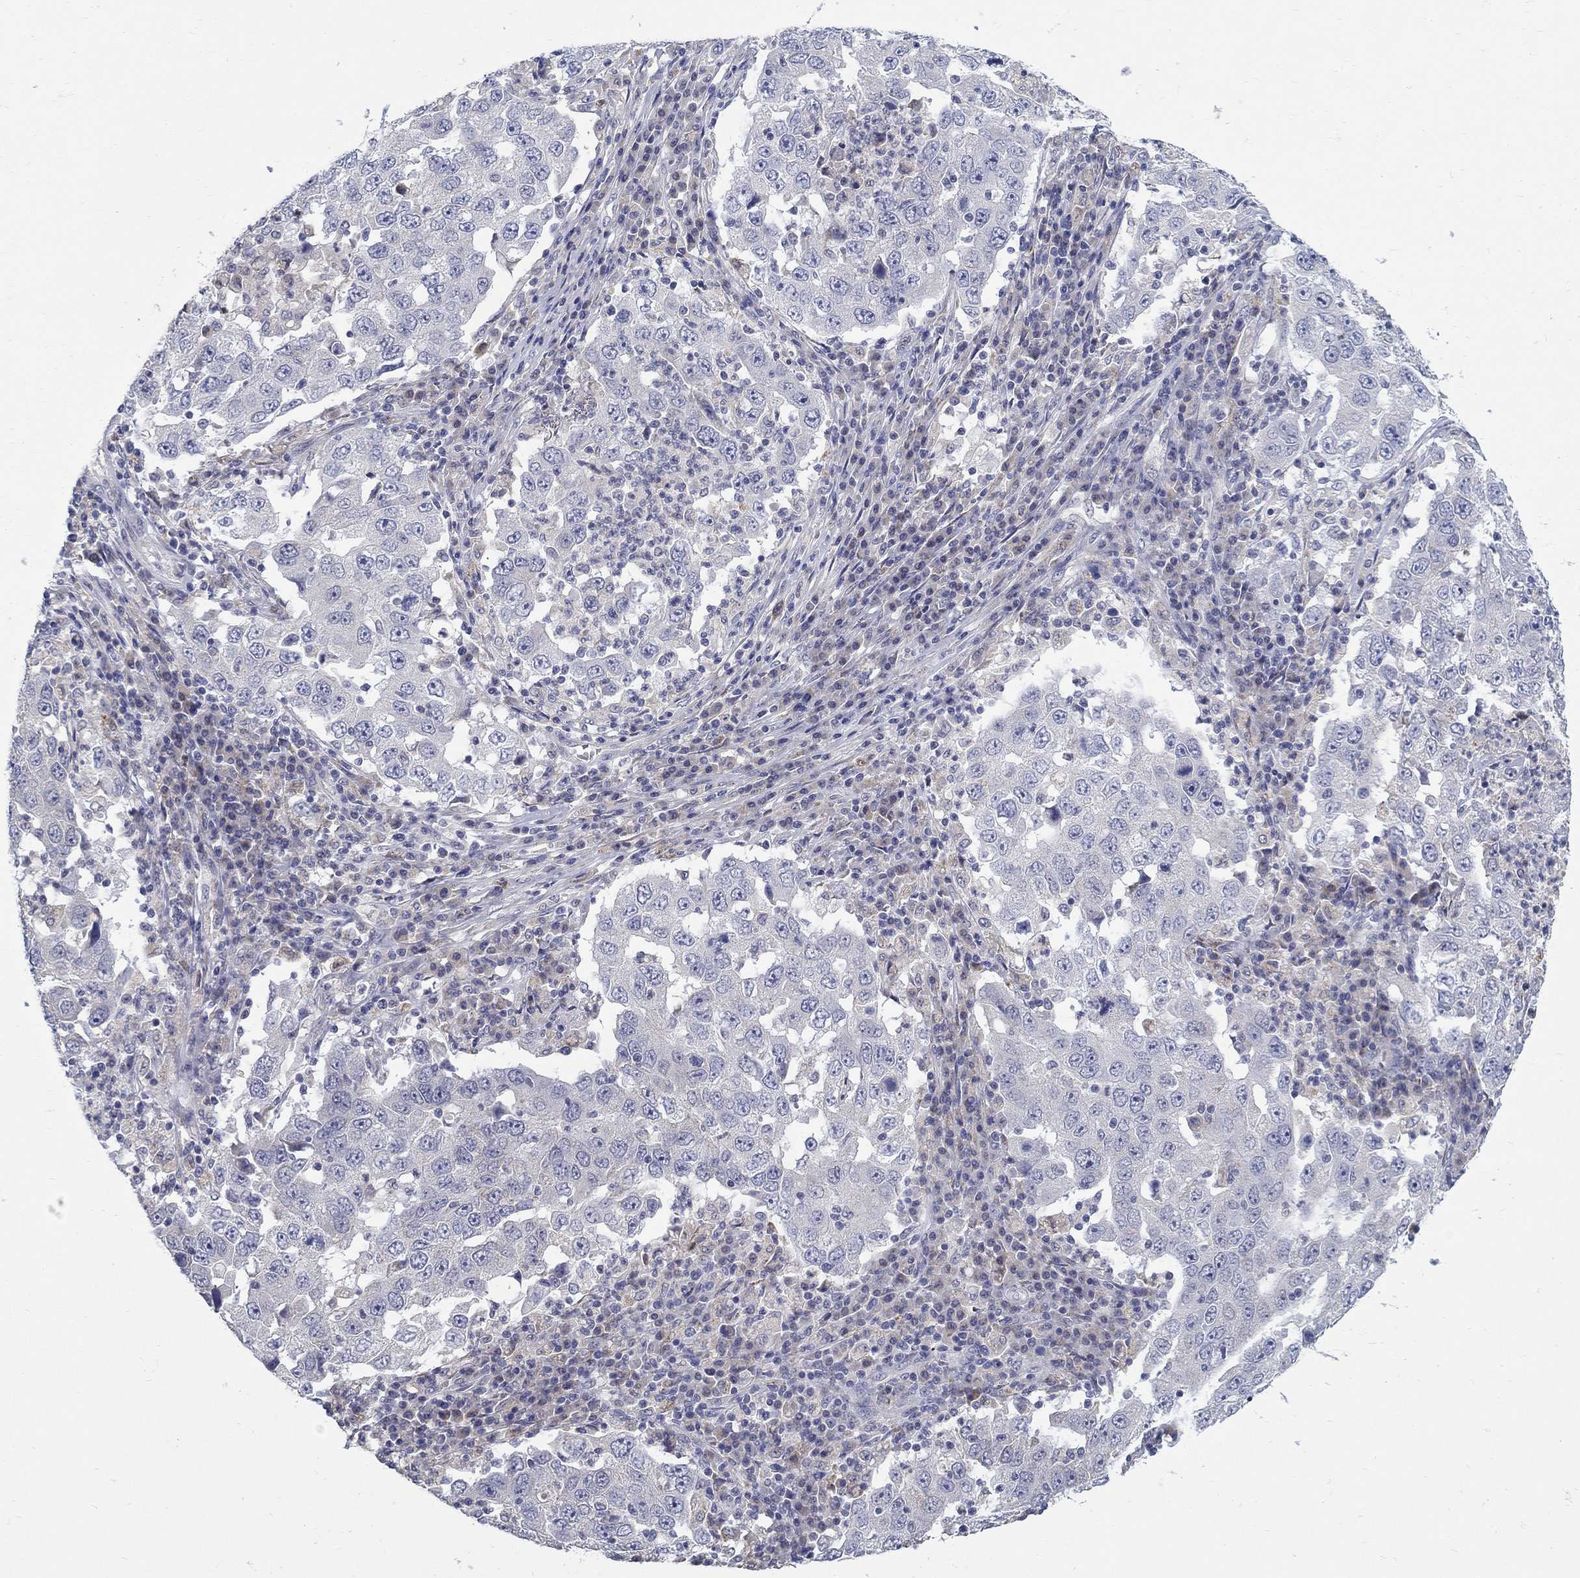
{"staining": {"intensity": "negative", "quantity": "none", "location": "none"}, "tissue": "lung cancer", "cell_type": "Tumor cells", "image_type": "cancer", "snomed": [{"axis": "morphology", "description": "Adenocarcinoma, NOS"}, {"axis": "topography", "description": "Lung"}], "caption": "Immunohistochemistry (IHC) image of neoplastic tissue: adenocarcinoma (lung) stained with DAB shows no significant protein staining in tumor cells.", "gene": "ABCA4", "patient": {"sex": "male", "age": 73}}